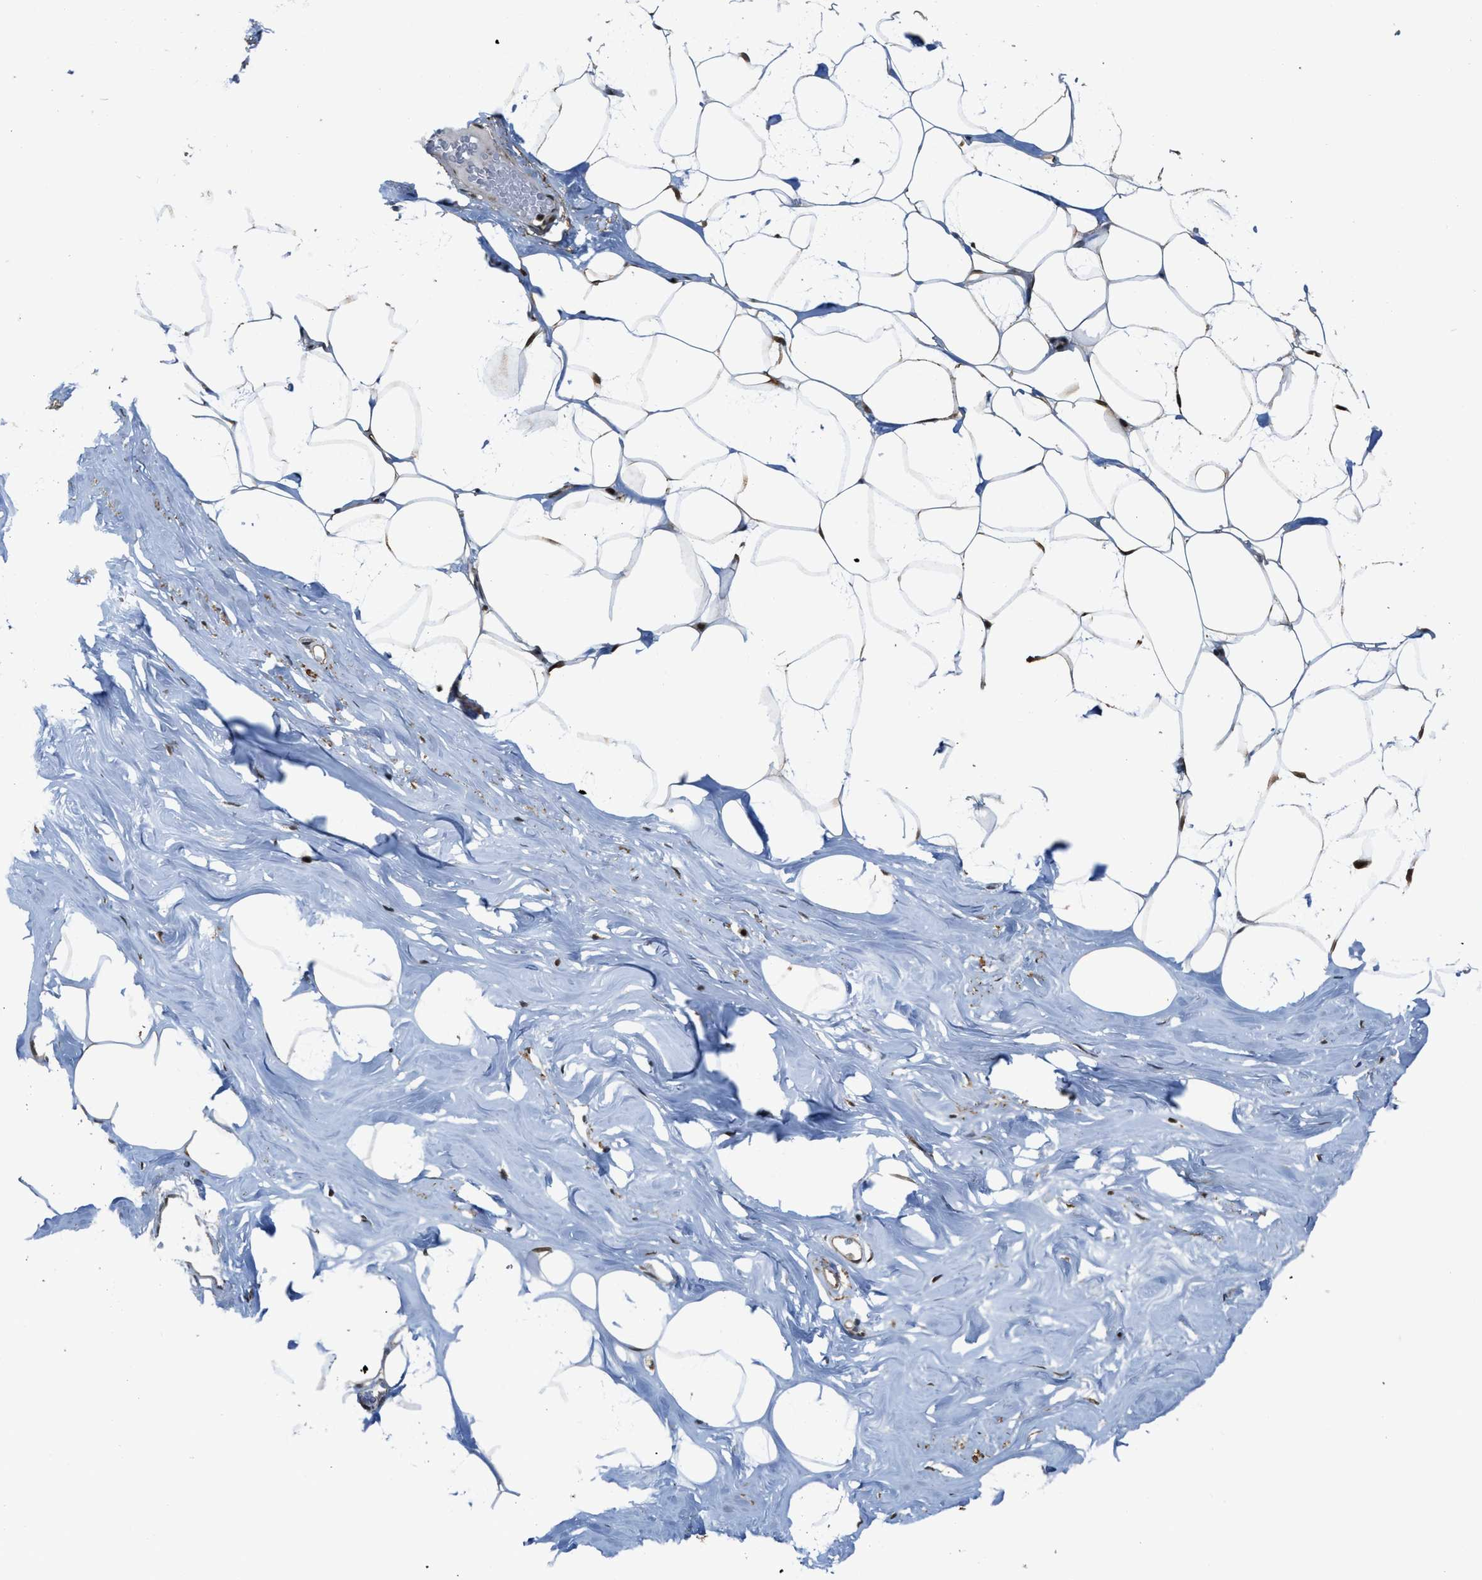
{"staining": {"intensity": "moderate", "quantity": ">75%", "location": "nuclear"}, "tissue": "adipose tissue", "cell_type": "Adipocytes", "image_type": "normal", "snomed": [{"axis": "morphology", "description": "Normal tissue, NOS"}, {"axis": "morphology", "description": "Fibrosis, NOS"}, {"axis": "topography", "description": "Breast"}, {"axis": "topography", "description": "Adipose tissue"}], "caption": "Adipose tissue stained for a protein (brown) reveals moderate nuclear positive expression in about >75% of adipocytes.", "gene": "ZNF250", "patient": {"sex": "female", "age": 39}}